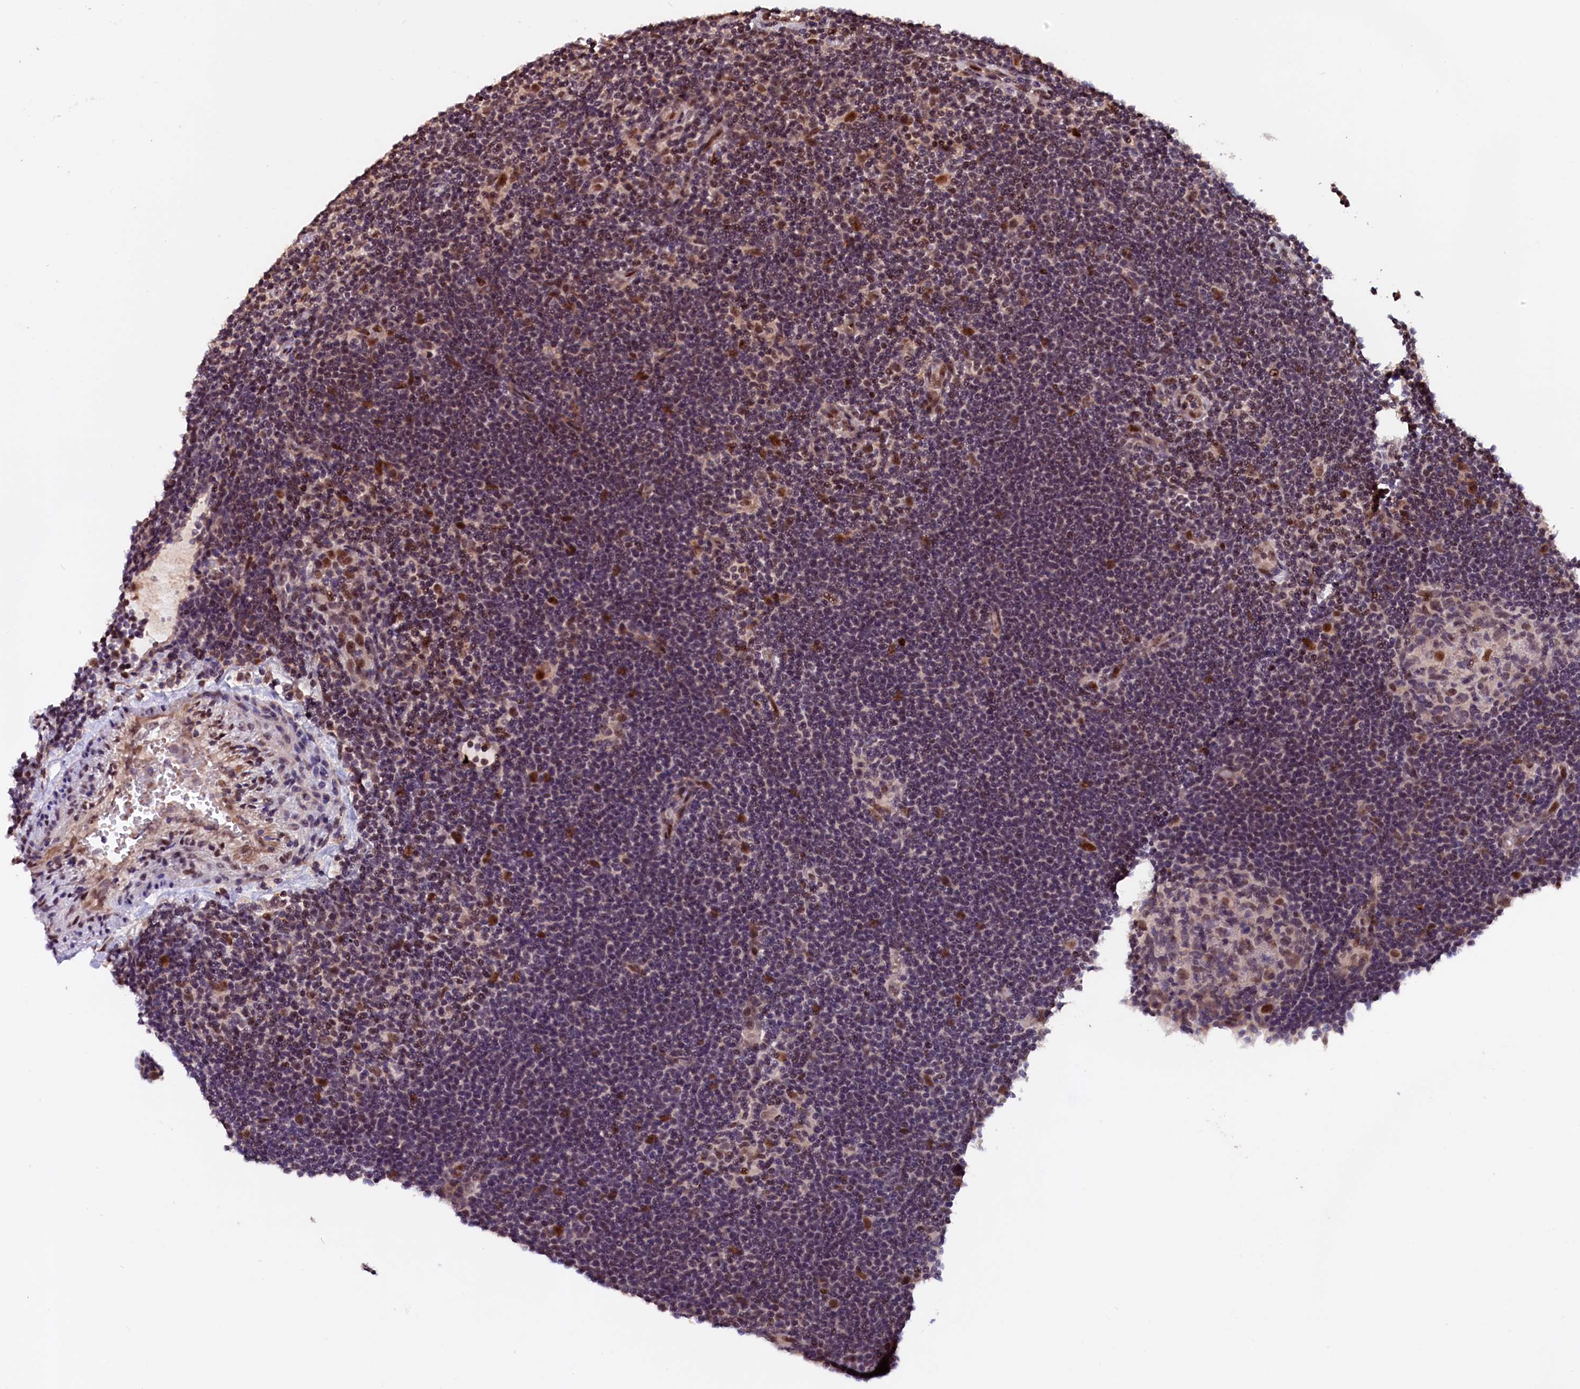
{"staining": {"intensity": "moderate", "quantity": ">75%", "location": "nuclear"}, "tissue": "lymphoma", "cell_type": "Tumor cells", "image_type": "cancer", "snomed": [{"axis": "morphology", "description": "Hodgkin's disease, NOS"}, {"axis": "topography", "description": "Lymph node"}], "caption": "High-magnification brightfield microscopy of Hodgkin's disease stained with DAB (3,3'-diaminobenzidine) (brown) and counterstained with hematoxylin (blue). tumor cells exhibit moderate nuclear expression is identified in approximately>75% of cells.", "gene": "RNMT", "patient": {"sex": "female", "age": 57}}